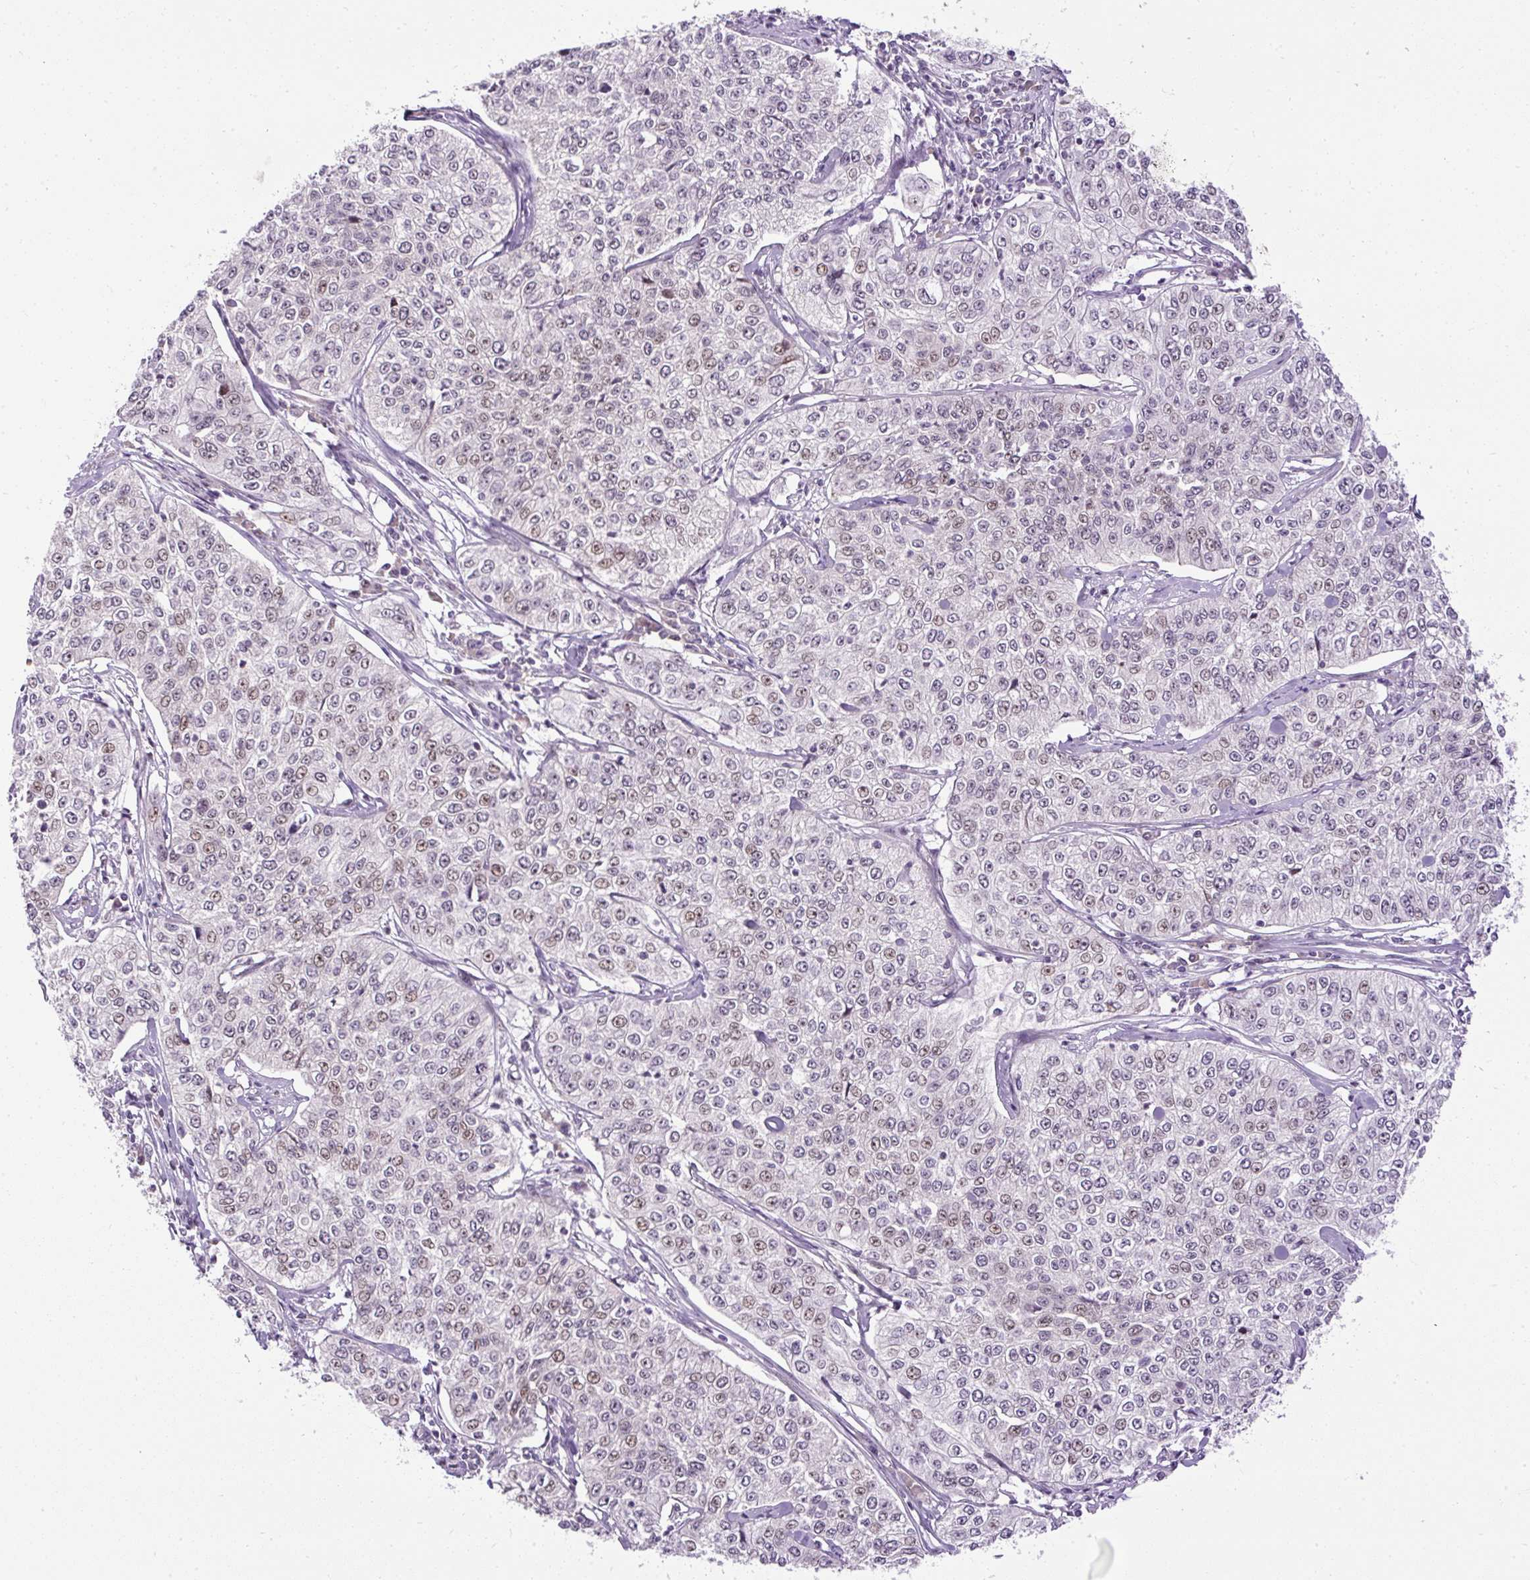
{"staining": {"intensity": "moderate", "quantity": "25%-75%", "location": "nuclear"}, "tissue": "cervical cancer", "cell_type": "Tumor cells", "image_type": "cancer", "snomed": [{"axis": "morphology", "description": "Squamous cell carcinoma, NOS"}, {"axis": "topography", "description": "Cervix"}], "caption": "This is a histology image of immunohistochemistry staining of cervical squamous cell carcinoma, which shows moderate staining in the nuclear of tumor cells.", "gene": "ARHGEF18", "patient": {"sex": "female", "age": 35}}